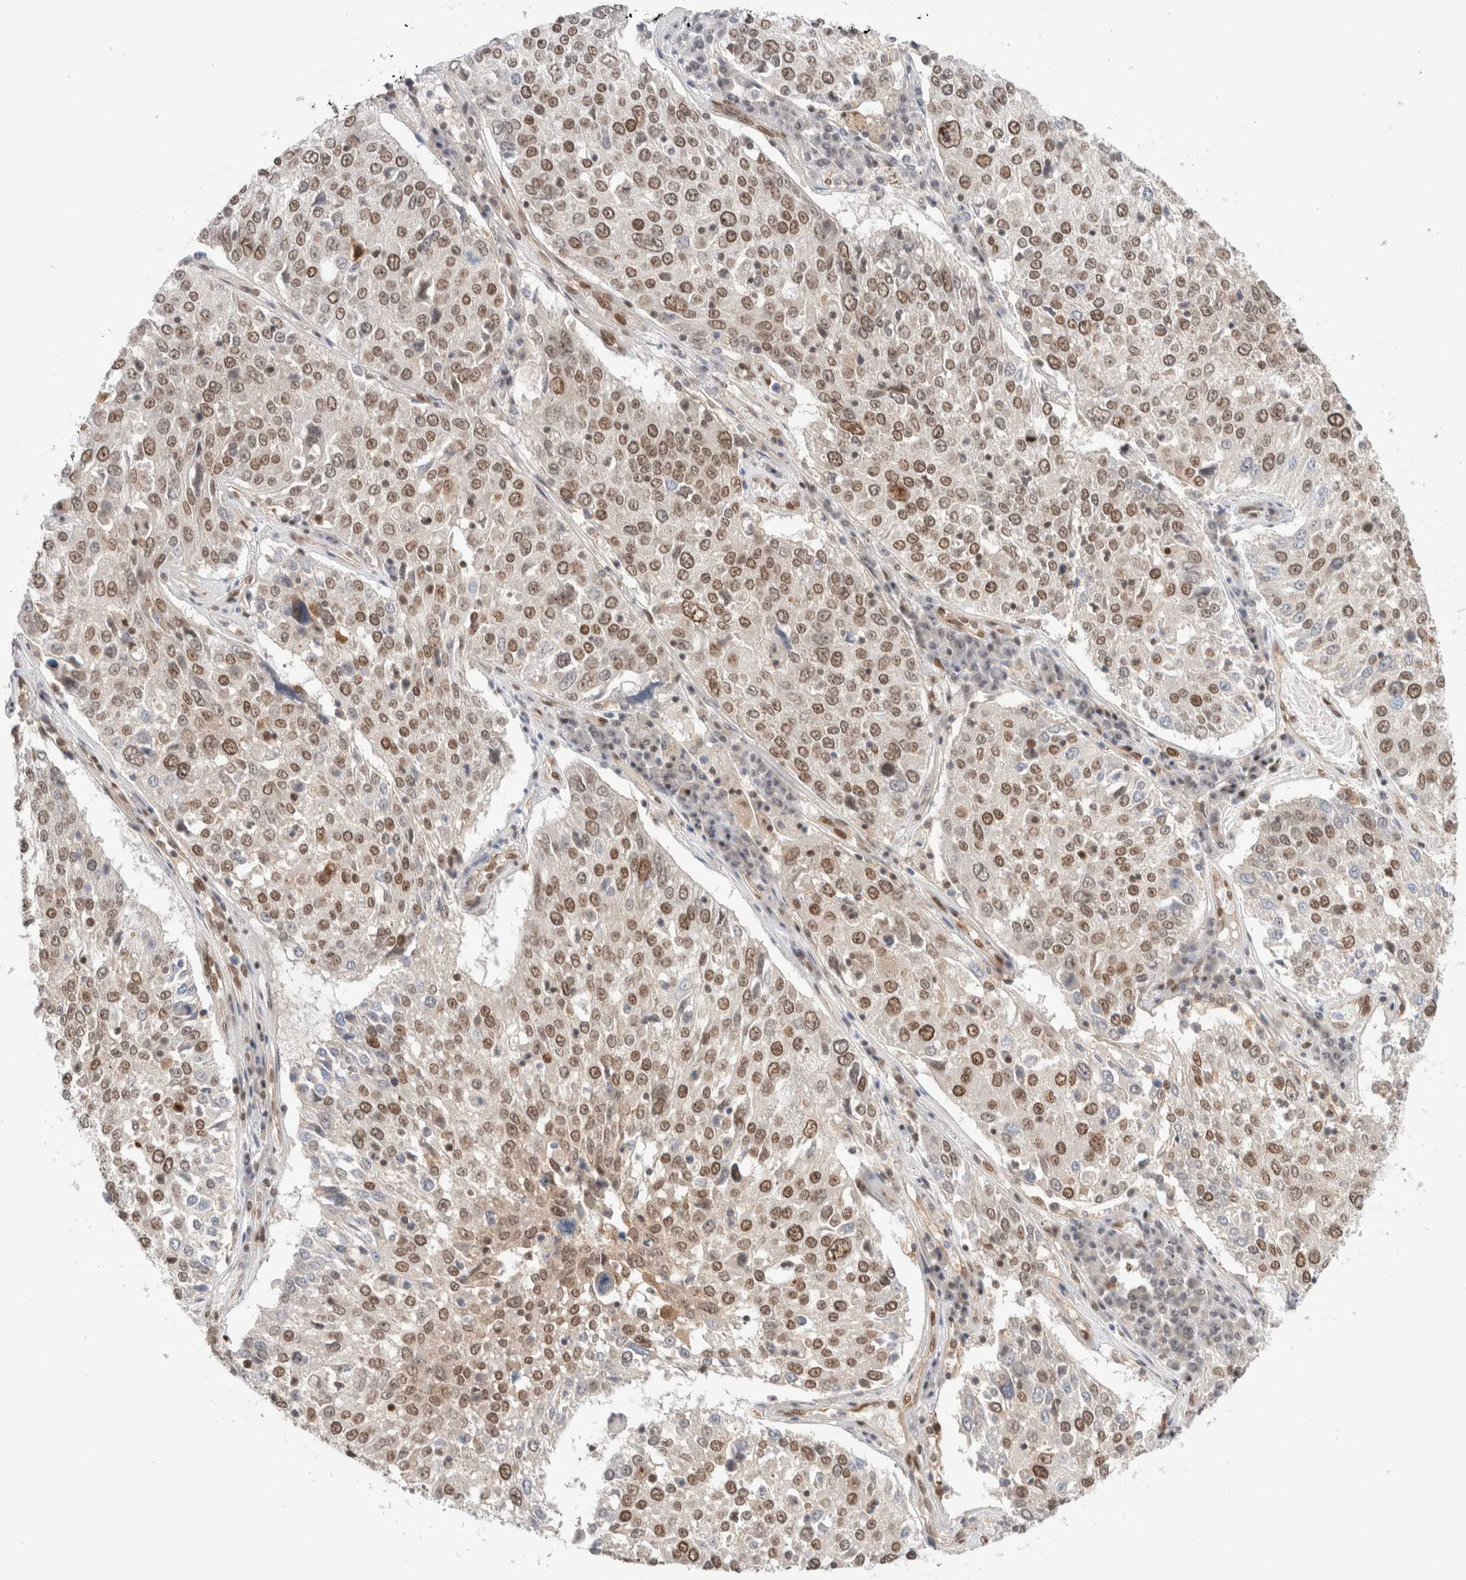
{"staining": {"intensity": "moderate", "quantity": ">75%", "location": "nuclear"}, "tissue": "lung cancer", "cell_type": "Tumor cells", "image_type": "cancer", "snomed": [{"axis": "morphology", "description": "Squamous cell carcinoma, NOS"}, {"axis": "topography", "description": "Lung"}], "caption": "Immunohistochemical staining of lung squamous cell carcinoma exhibits medium levels of moderate nuclear positivity in about >75% of tumor cells.", "gene": "GATAD2A", "patient": {"sex": "male", "age": 65}}